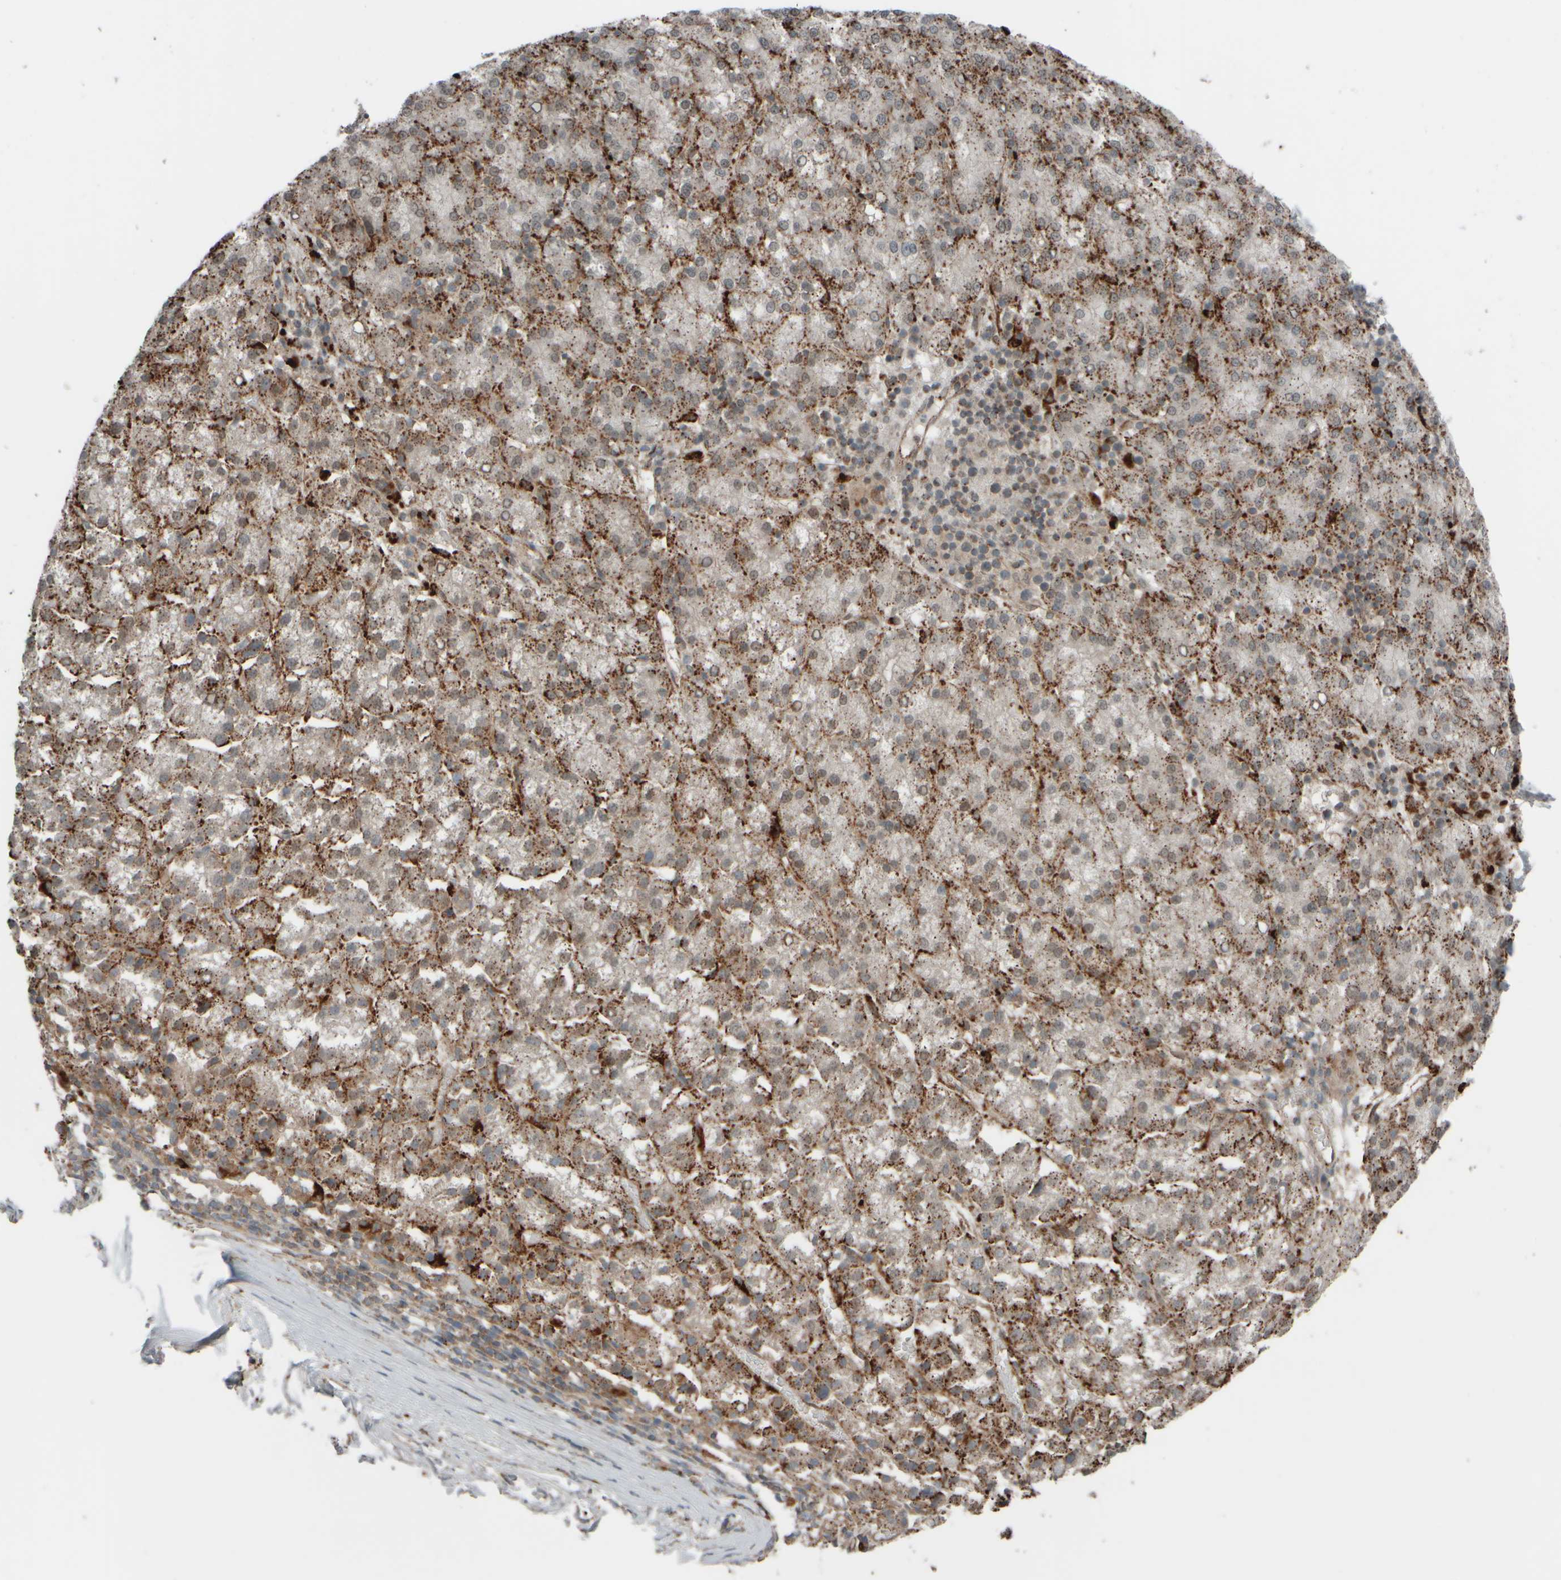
{"staining": {"intensity": "moderate", "quantity": ">75%", "location": "cytoplasmic/membranous"}, "tissue": "liver cancer", "cell_type": "Tumor cells", "image_type": "cancer", "snomed": [{"axis": "morphology", "description": "Carcinoma, Hepatocellular, NOS"}, {"axis": "topography", "description": "Liver"}], "caption": "Tumor cells show medium levels of moderate cytoplasmic/membranous expression in approximately >75% of cells in human liver cancer (hepatocellular carcinoma). (DAB = brown stain, brightfield microscopy at high magnification).", "gene": "GIGYF1", "patient": {"sex": "female", "age": 58}}